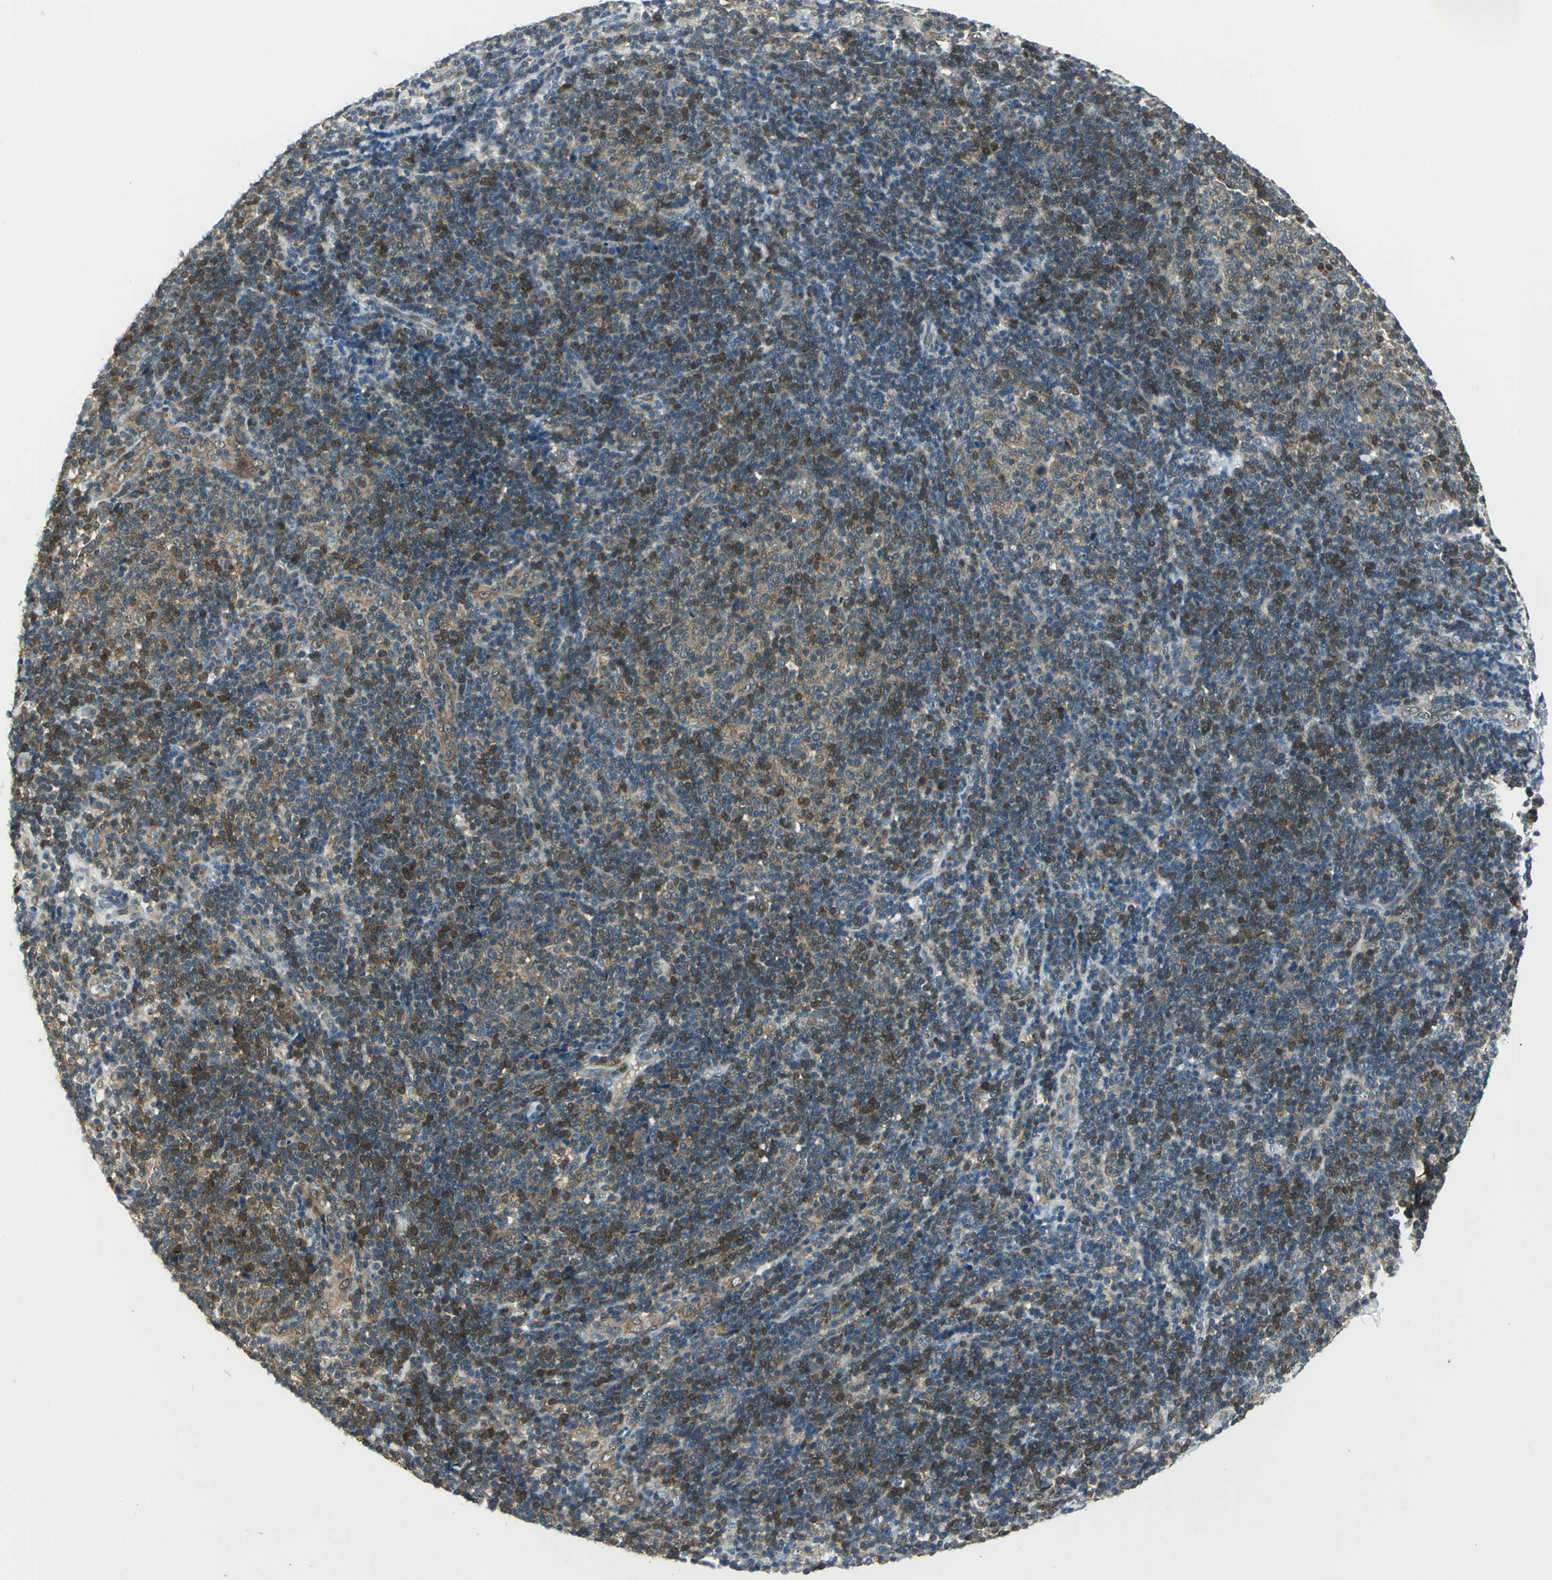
{"staining": {"intensity": "strong", "quantity": "25%-75%", "location": "cytoplasmic/membranous,nuclear"}, "tissue": "lymphoma", "cell_type": "Tumor cells", "image_type": "cancer", "snomed": [{"axis": "morphology", "description": "Malignant lymphoma, non-Hodgkin's type, Low grade"}, {"axis": "topography", "description": "Lymph node"}], "caption": "This is an image of IHC staining of low-grade malignant lymphoma, non-Hodgkin's type, which shows strong expression in the cytoplasmic/membranous and nuclear of tumor cells.", "gene": "FYN", "patient": {"sex": "male", "age": 70}}